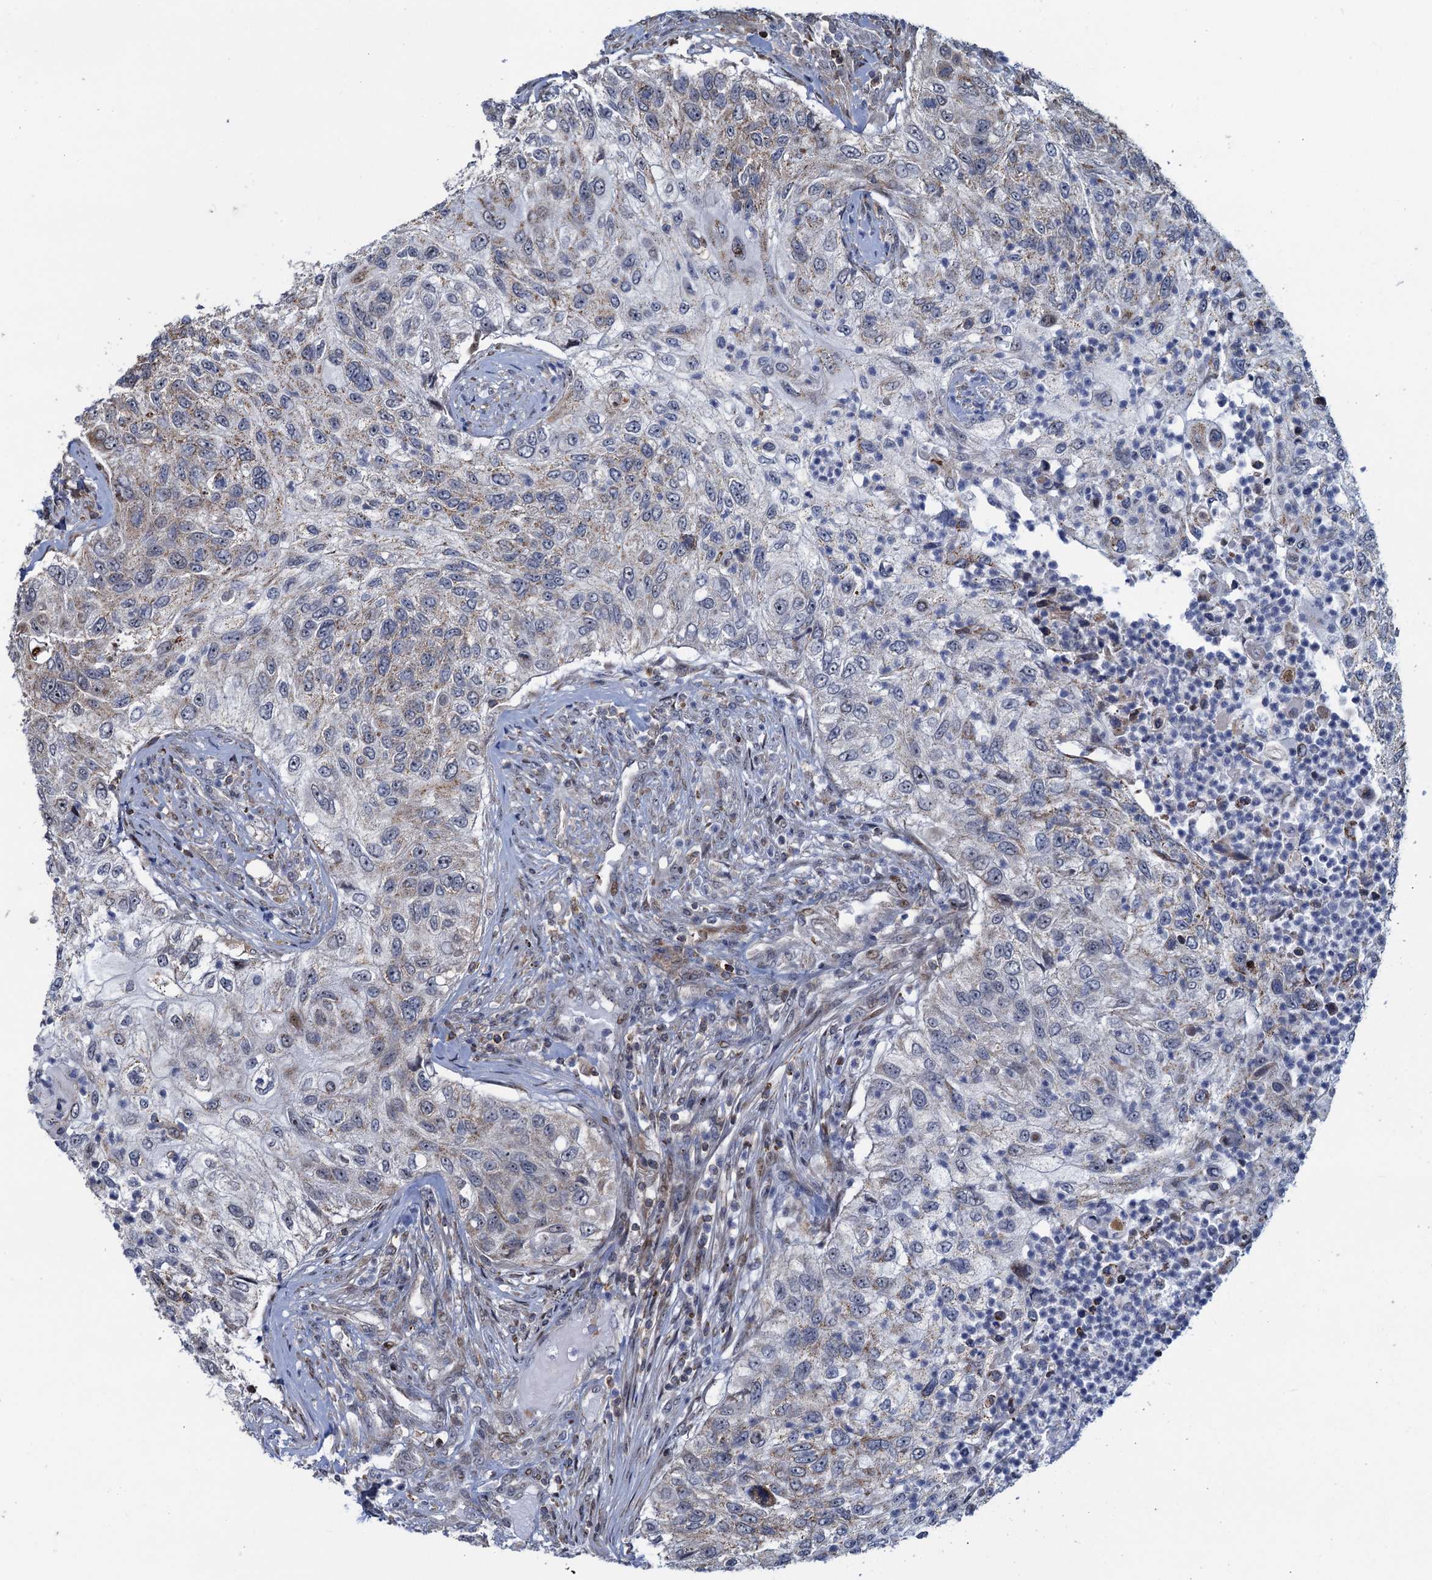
{"staining": {"intensity": "weak", "quantity": "25%-75%", "location": "cytoplasmic/membranous"}, "tissue": "urothelial cancer", "cell_type": "Tumor cells", "image_type": "cancer", "snomed": [{"axis": "morphology", "description": "Urothelial carcinoma, High grade"}, {"axis": "topography", "description": "Urinary bladder"}], "caption": "High-power microscopy captured an immunohistochemistry image of urothelial cancer, revealing weak cytoplasmic/membranous staining in approximately 25%-75% of tumor cells.", "gene": "CCDC102A", "patient": {"sex": "female", "age": 60}}